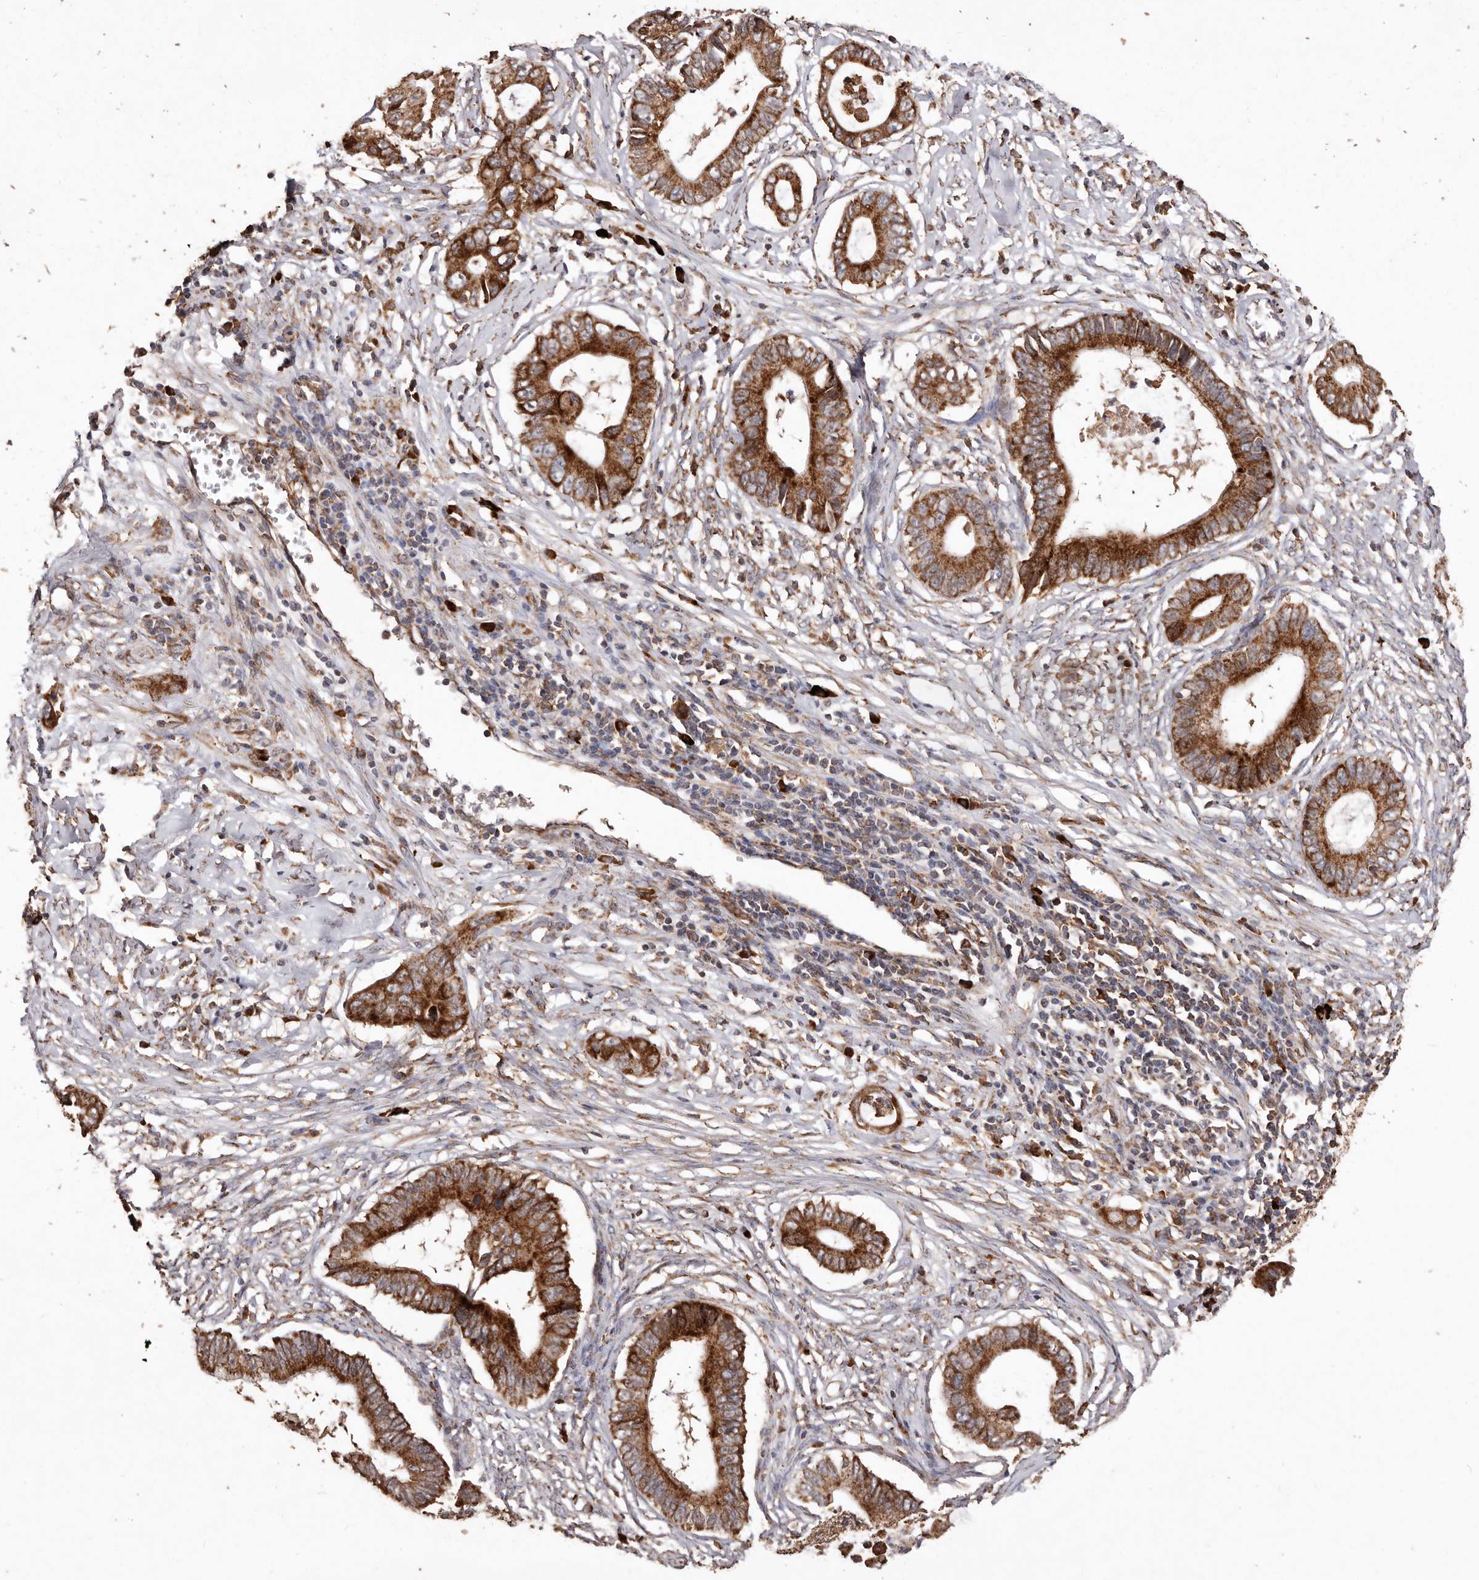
{"staining": {"intensity": "strong", "quantity": ">75%", "location": "cytoplasmic/membranous"}, "tissue": "cervical cancer", "cell_type": "Tumor cells", "image_type": "cancer", "snomed": [{"axis": "morphology", "description": "Adenocarcinoma, NOS"}, {"axis": "topography", "description": "Cervix"}], "caption": "Immunohistochemistry image of cervical cancer (adenocarcinoma) stained for a protein (brown), which demonstrates high levels of strong cytoplasmic/membranous expression in approximately >75% of tumor cells.", "gene": "STEAP2", "patient": {"sex": "female", "age": 44}}